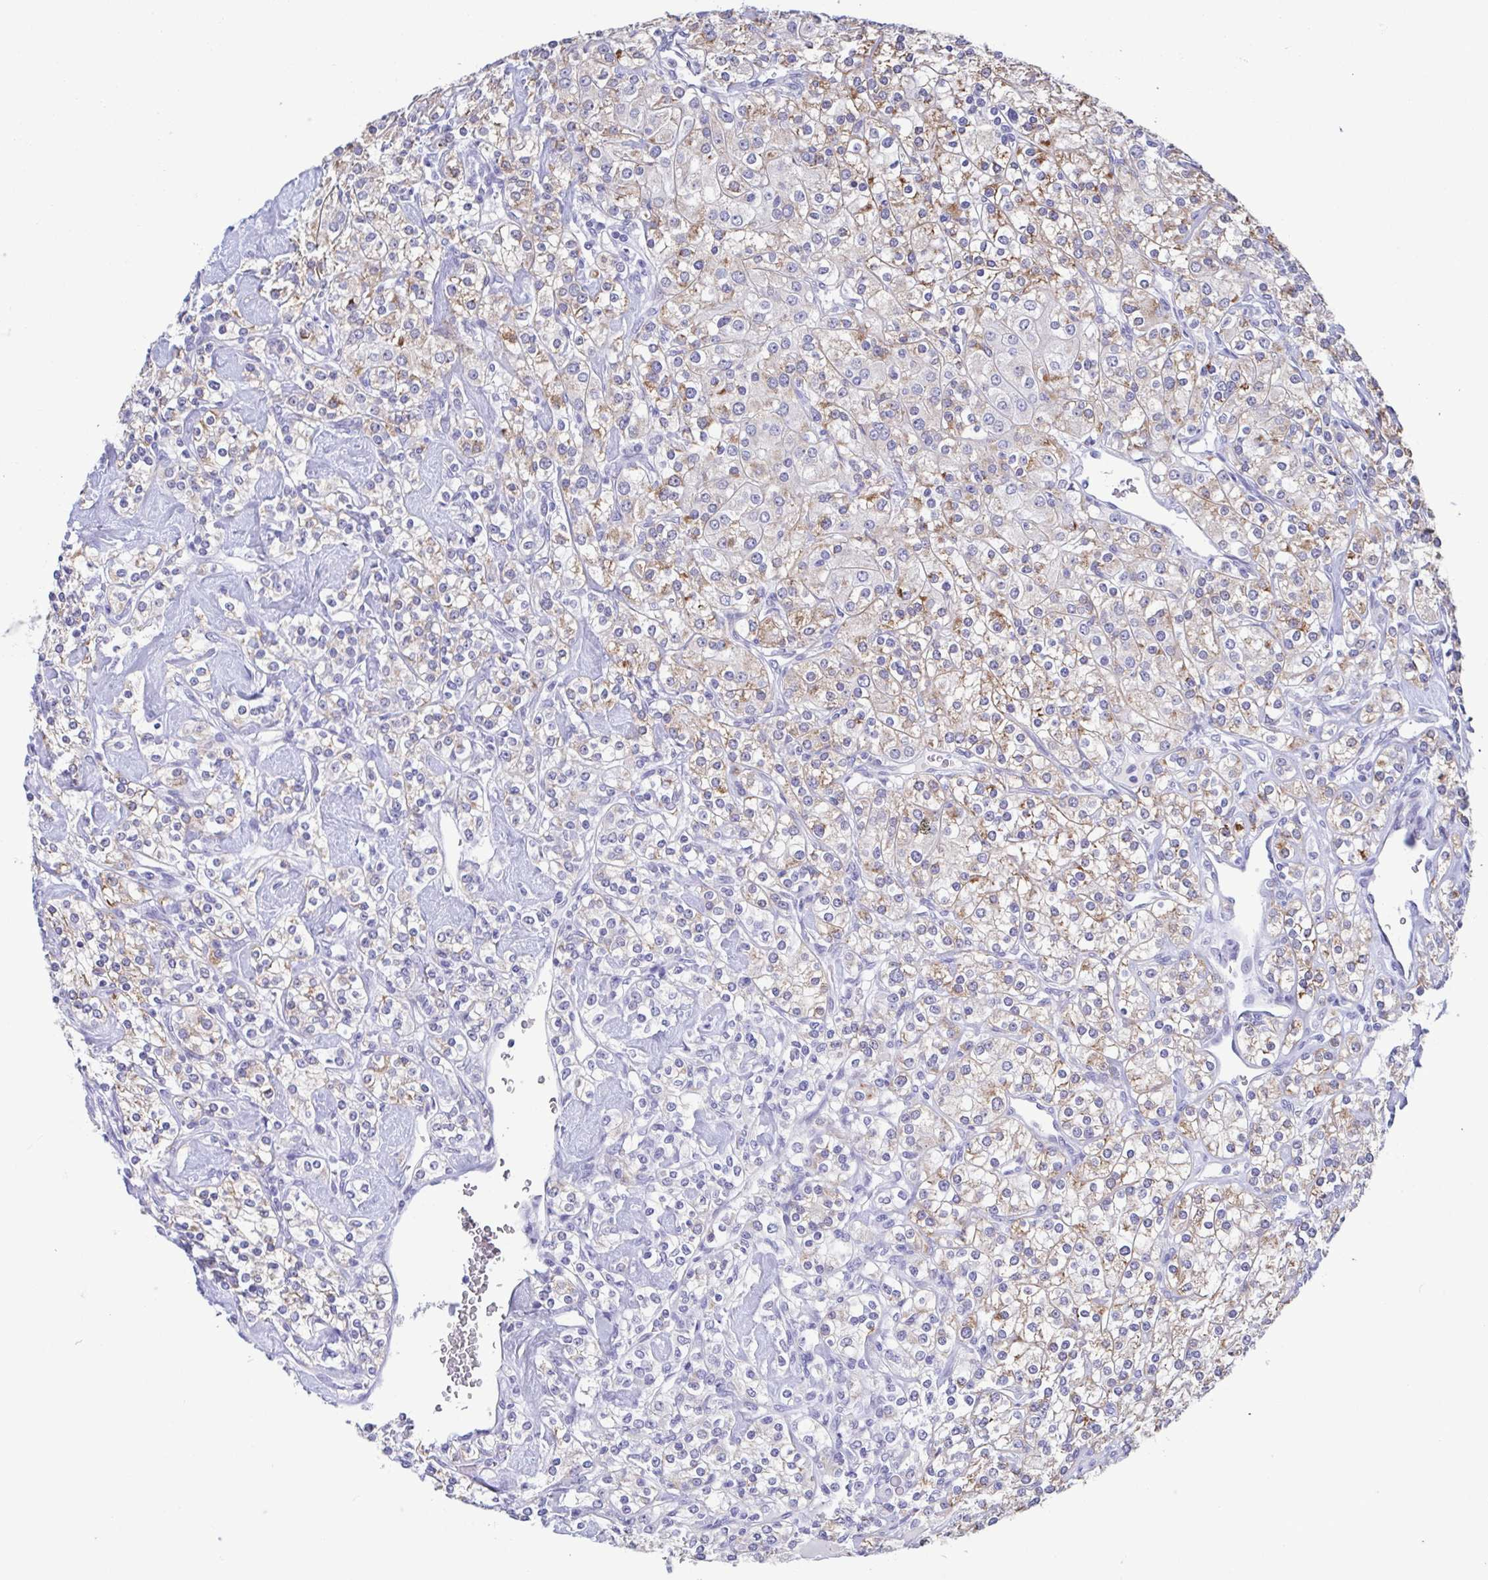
{"staining": {"intensity": "weak", "quantity": "25%-75%", "location": "cytoplasmic/membranous"}, "tissue": "renal cancer", "cell_type": "Tumor cells", "image_type": "cancer", "snomed": [{"axis": "morphology", "description": "Adenocarcinoma, NOS"}, {"axis": "topography", "description": "Kidney"}], "caption": "About 25%-75% of tumor cells in human adenocarcinoma (renal) demonstrate weak cytoplasmic/membranous protein expression as visualized by brown immunohistochemical staining.", "gene": "PERM1", "patient": {"sex": "male", "age": 77}}